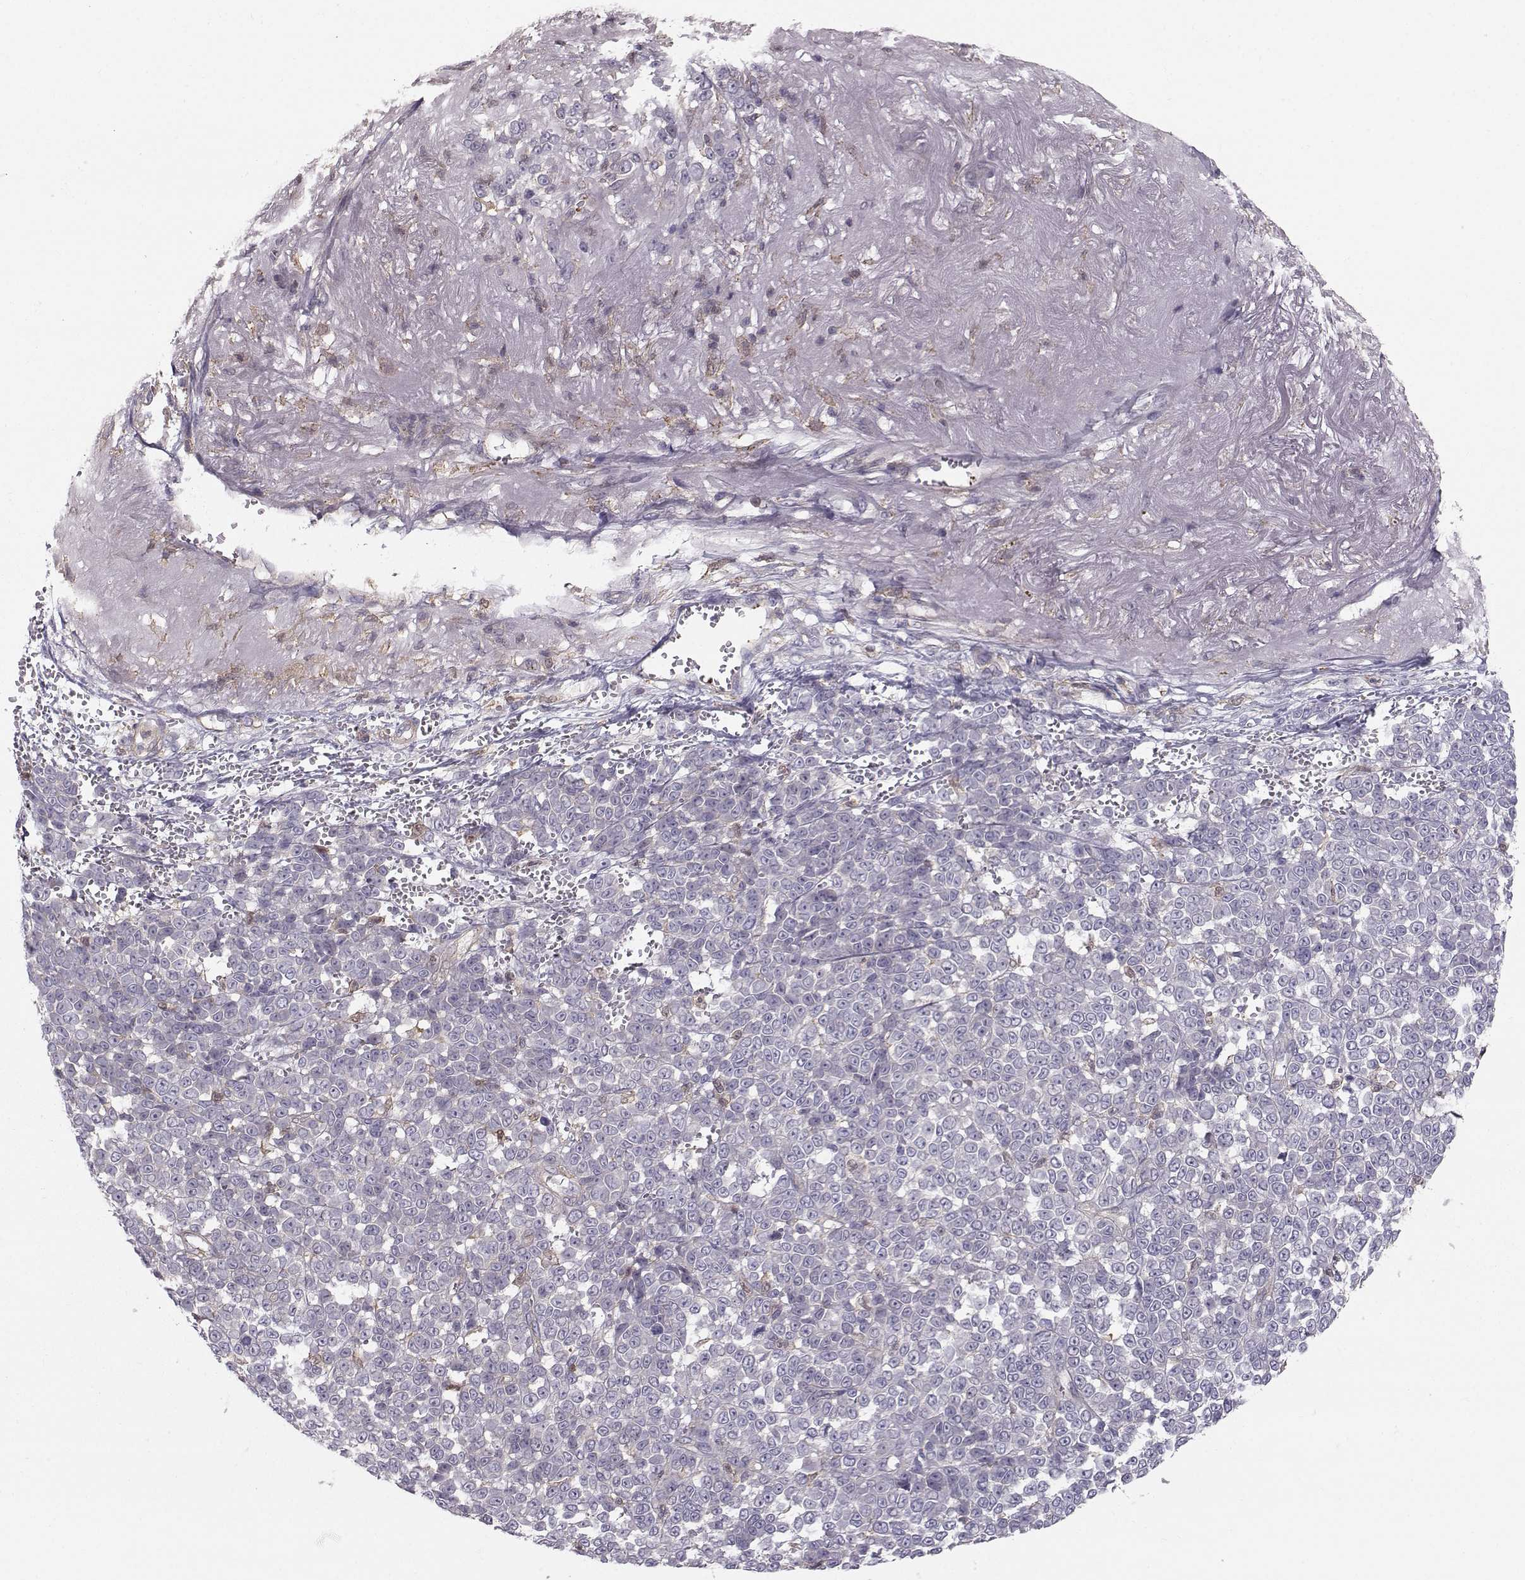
{"staining": {"intensity": "negative", "quantity": "none", "location": "none"}, "tissue": "melanoma", "cell_type": "Tumor cells", "image_type": "cancer", "snomed": [{"axis": "morphology", "description": "Malignant melanoma, NOS"}, {"axis": "topography", "description": "Skin"}], "caption": "Immunohistochemical staining of malignant melanoma shows no significant expression in tumor cells.", "gene": "ASB16", "patient": {"sex": "female", "age": 95}}